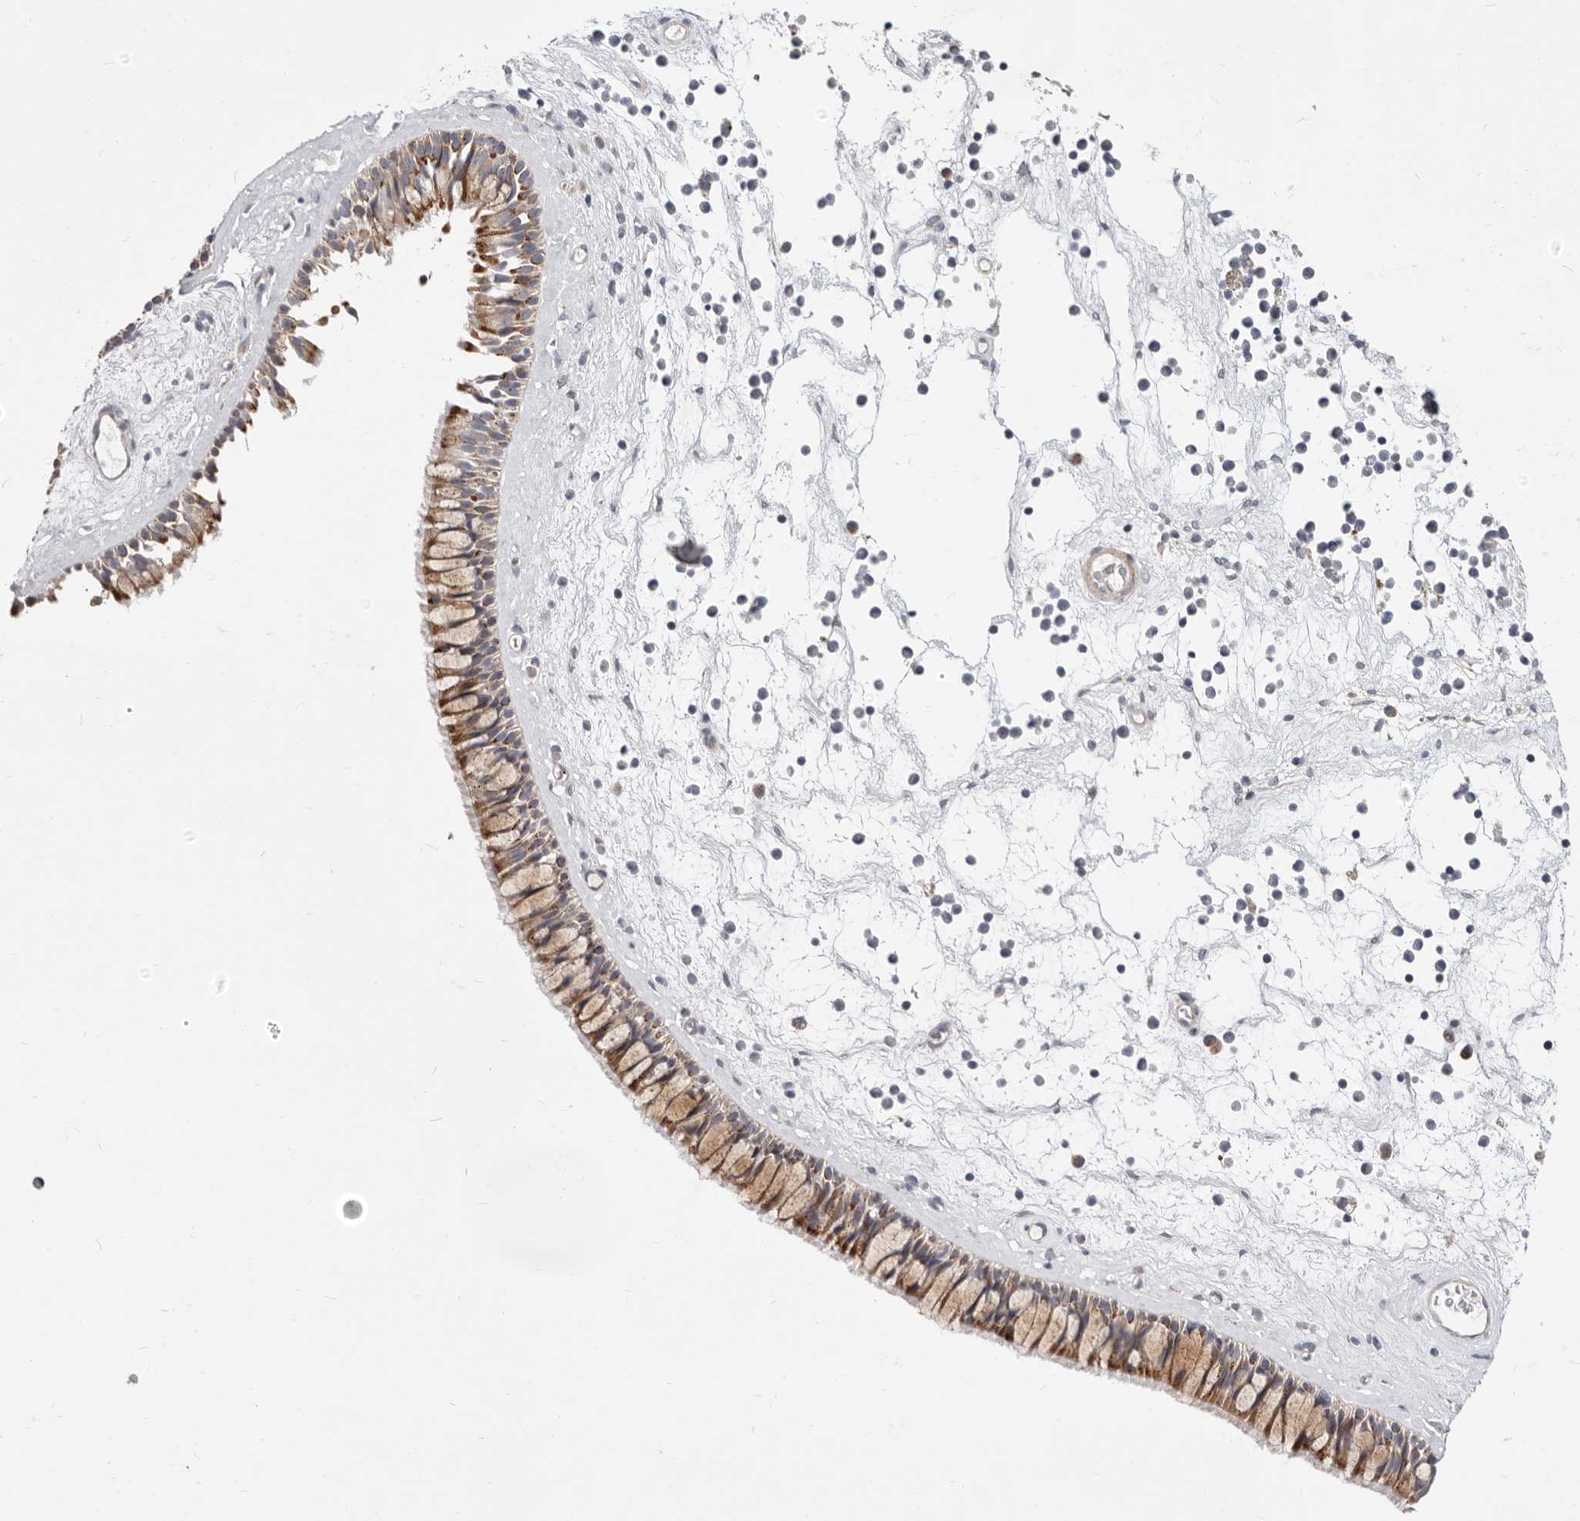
{"staining": {"intensity": "moderate", "quantity": ">75%", "location": "cytoplasmic/membranous"}, "tissue": "nasopharynx", "cell_type": "Respiratory epithelial cells", "image_type": "normal", "snomed": [{"axis": "morphology", "description": "Normal tissue, NOS"}, {"axis": "topography", "description": "Nasopharynx"}], "caption": "The micrograph displays immunohistochemical staining of normal nasopharynx. There is moderate cytoplasmic/membranous positivity is identified in approximately >75% of respiratory epithelial cells.", "gene": "TOR3A", "patient": {"sex": "male", "age": 64}}